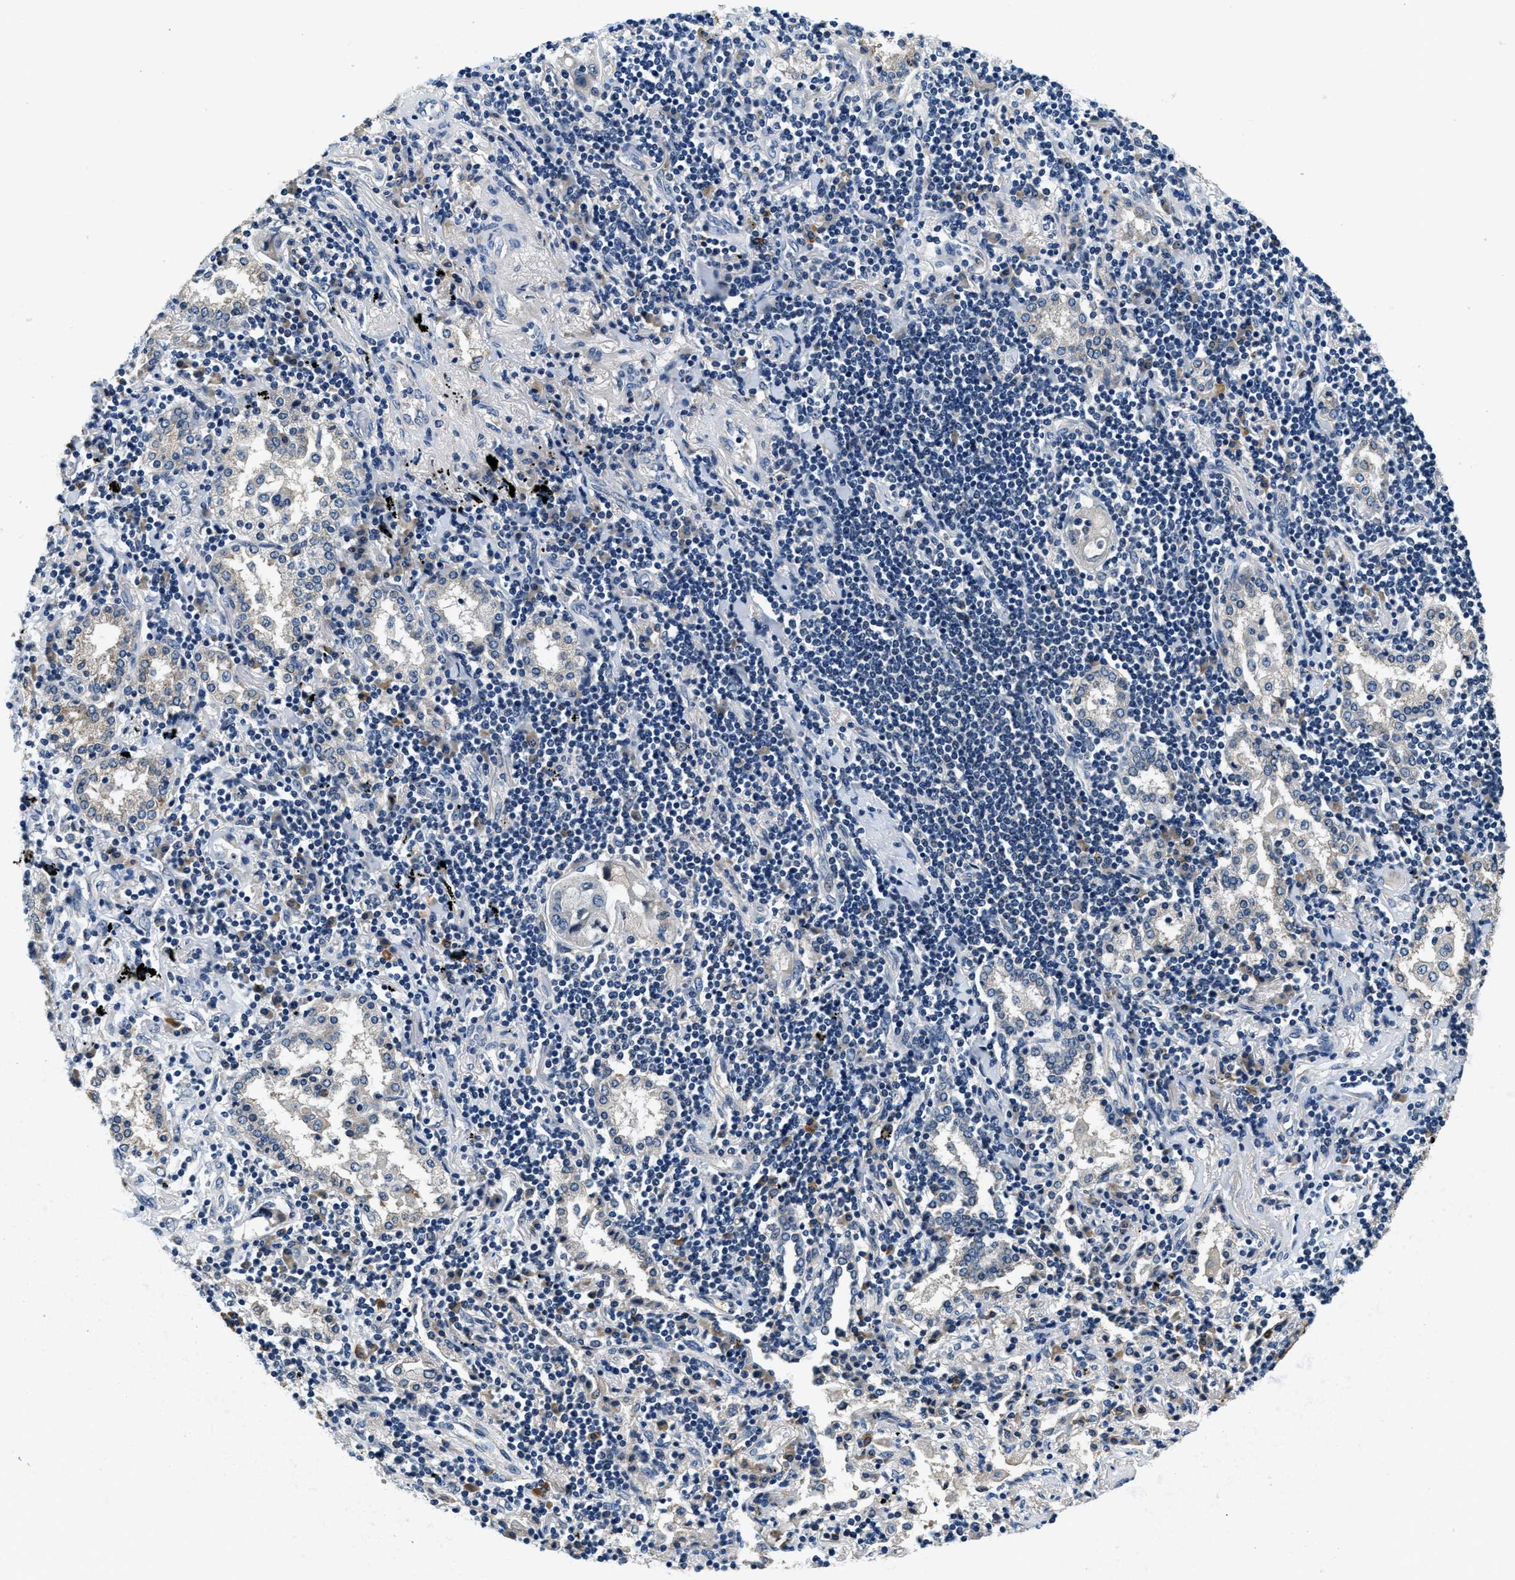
{"staining": {"intensity": "negative", "quantity": "none", "location": "none"}, "tissue": "lung cancer", "cell_type": "Tumor cells", "image_type": "cancer", "snomed": [{"axis": "morphology", "description": "Adenocarcinoma, NOS"}, {"axis": "topography", "description": "Lung"}], "caption": "Tumor cells show no significant staining in lung cancer (adenocarcinoma).", "gene": "ALDH3A2", "patient": {"sex": "female", "age": 65}}